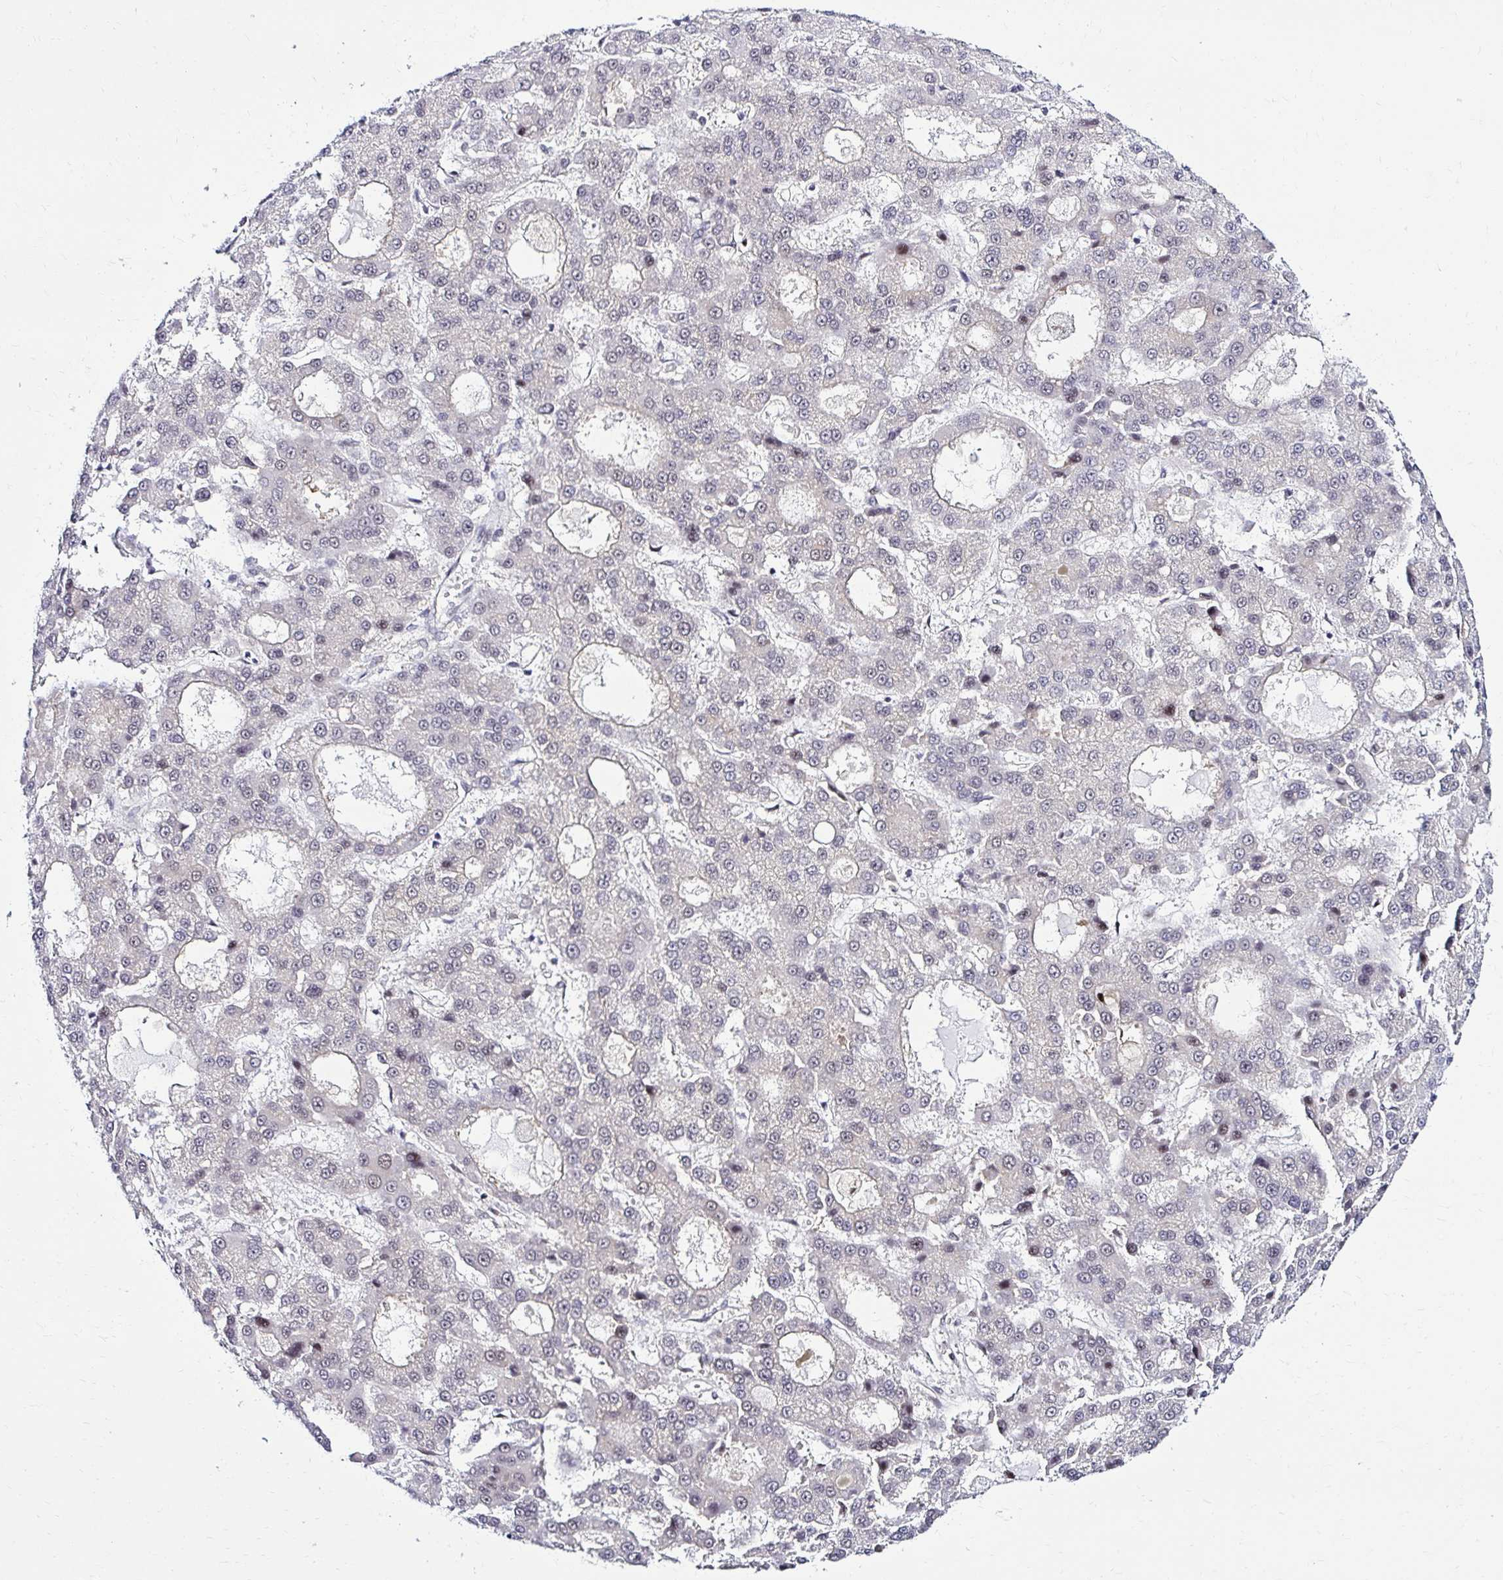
{"staining": {"intensity": "weak", "quantity": "<25%", "location": "nuclear"}, "tissue": "liver cancer", "cell_type": "Tumor cells", "image_type": "cancer", "snomed": [{"axis": "morphology", "description": "Carcinoma, Hepatocellular, NOS"}, {"axis": "topography", "description": "Liver"}], "caption": "DAB immunohistochemical staining of liver cancer demonstrates no significant expression in tumor cells.", "gene": "PSMD3", "patient": {"sex": "male", "age": 70}}